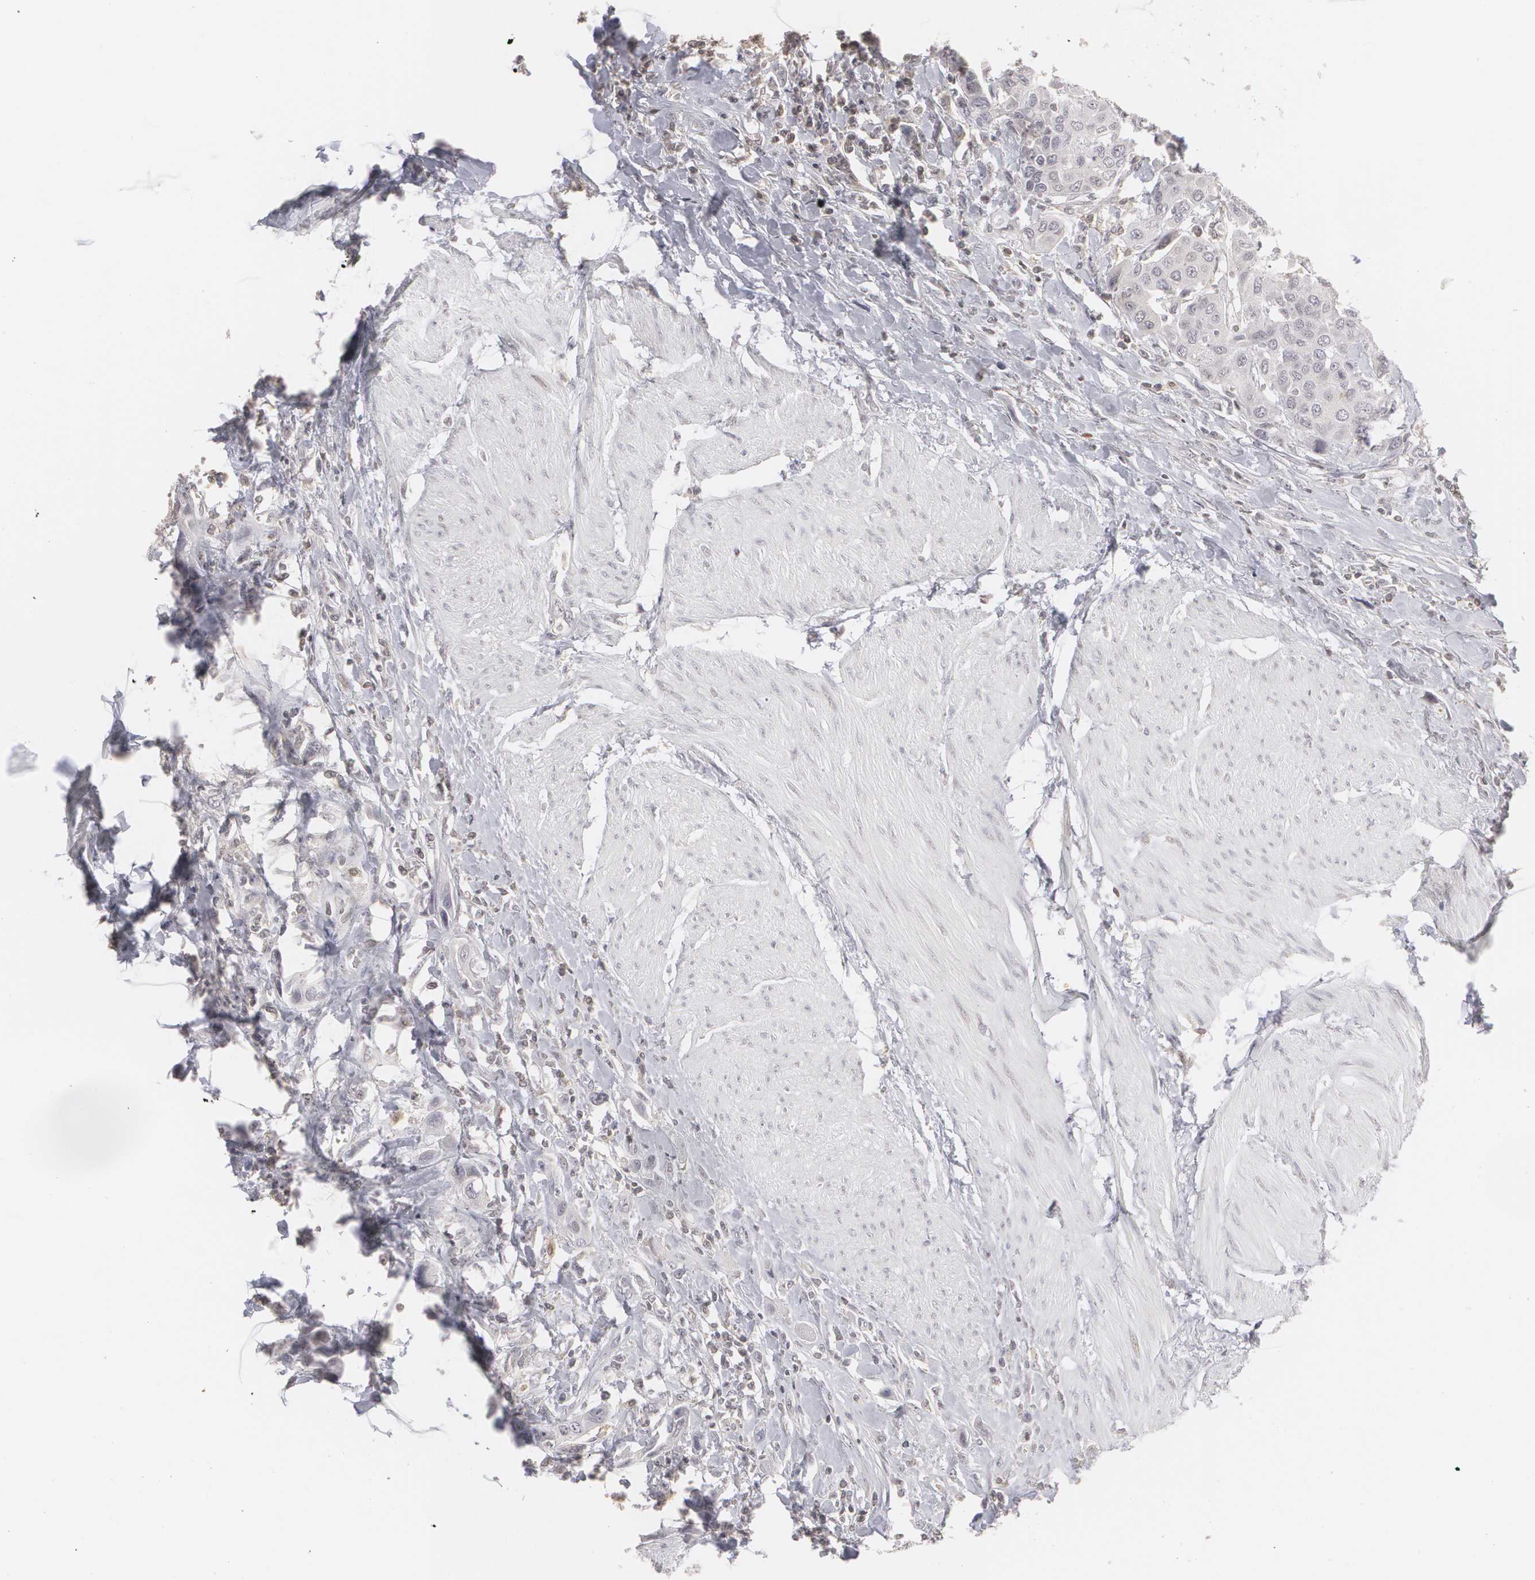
{"staining": {"intensity": "negative", "quantity": "none", "location": "none"}, "tissue": "urothelial cancer", "cell_type": "Tumor cells", "image_type": "cancer", "snomed": [{"axis": "morphology", "description": "Urothelial carcinoma, High grade"}, {"axis": "topography", "description": "Urinary bladder"}], "caption": "The immunohistochemistry (IHC) image has no significant staining in tumor cells of urothelial cancer tissue. The staining is performed using DAB brown chromogen with nuclei counter-stained in using hematoxylin.", "gene": "CLDN2", "patient": {"sex": "male", "age": 50}}